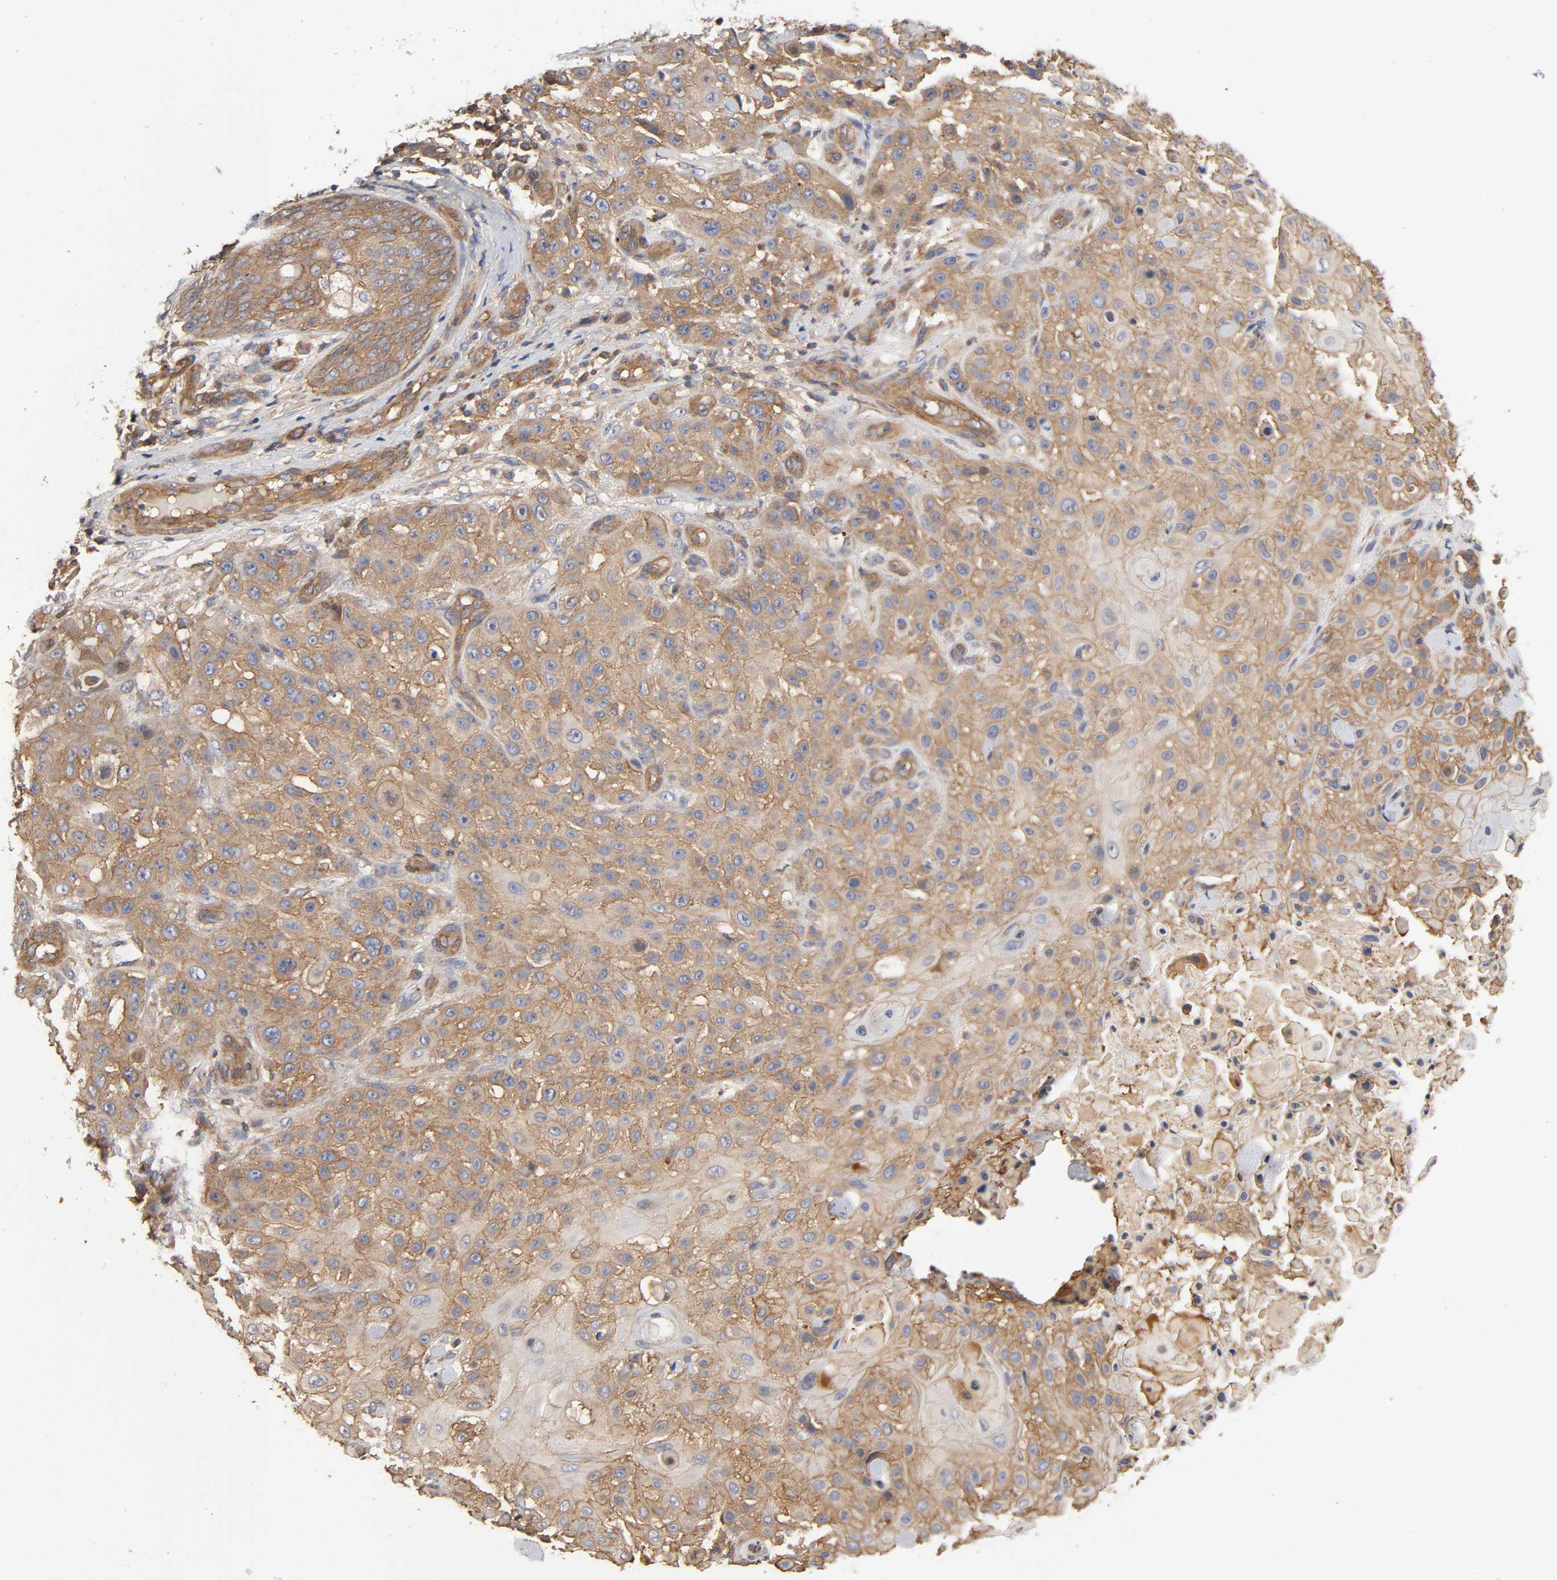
{"staining": {"intensity": "moderate", "quantity": "25%-75%", "location": "cytoplasmic/membranous"}, "tissue": "skin cancer", "cell_type": "Tumor cells", "image_type": "cancer", "snomed": [{"axis": "morphology", "description": "Squamous cell carcinoma, NOS"}, {"axis": "topography", "description": "Skin"}], "caption": "DAB immunohistochemical staining of human skin cancer (squamous cell carcinoma) reveals moderate cytoplasmic/membranous protein expression in approximately 25%-75% of tumor cells.", "gene": "LAMTOR2", "patient": {"sex": "female", "age": 42}}